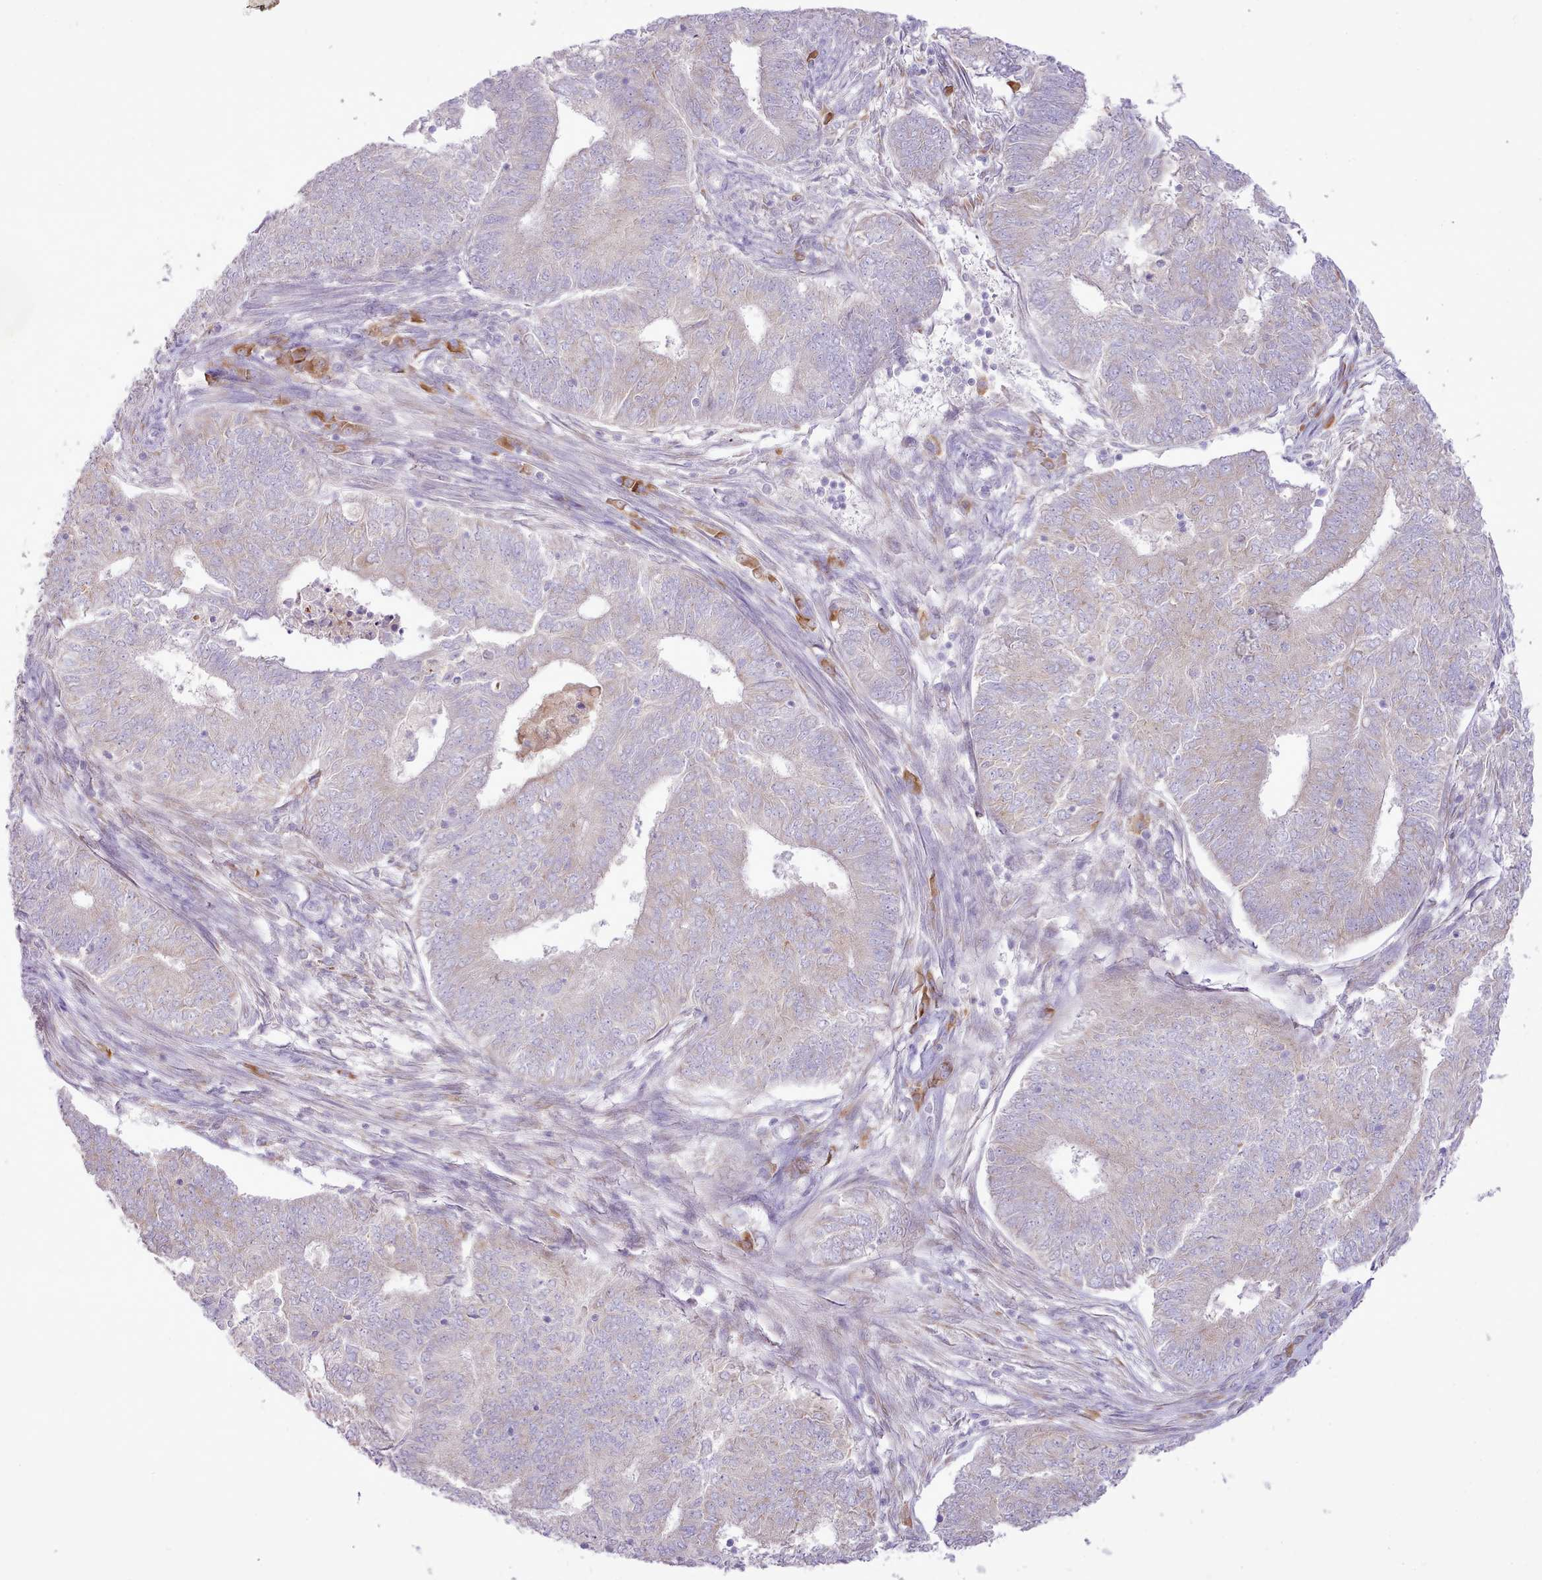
{"staining": {"intensity": "negative", "quantity": "none", "location": "none"}, "tissue": "endometrial cancer", "cell_type": "Tumor cells", "image_type": "cancer", "snomed": [{"axis": "morphology", "description": "Adenocarcinoma, NOS"}, {"axis": "topography", "description": "Endometrium"}], "caption": "The image displays no significant positivity in tumor cells of endometrial adenocarcinoma.", "gene": "CCL1", "patient": {"sex": "female", "age": 62}}